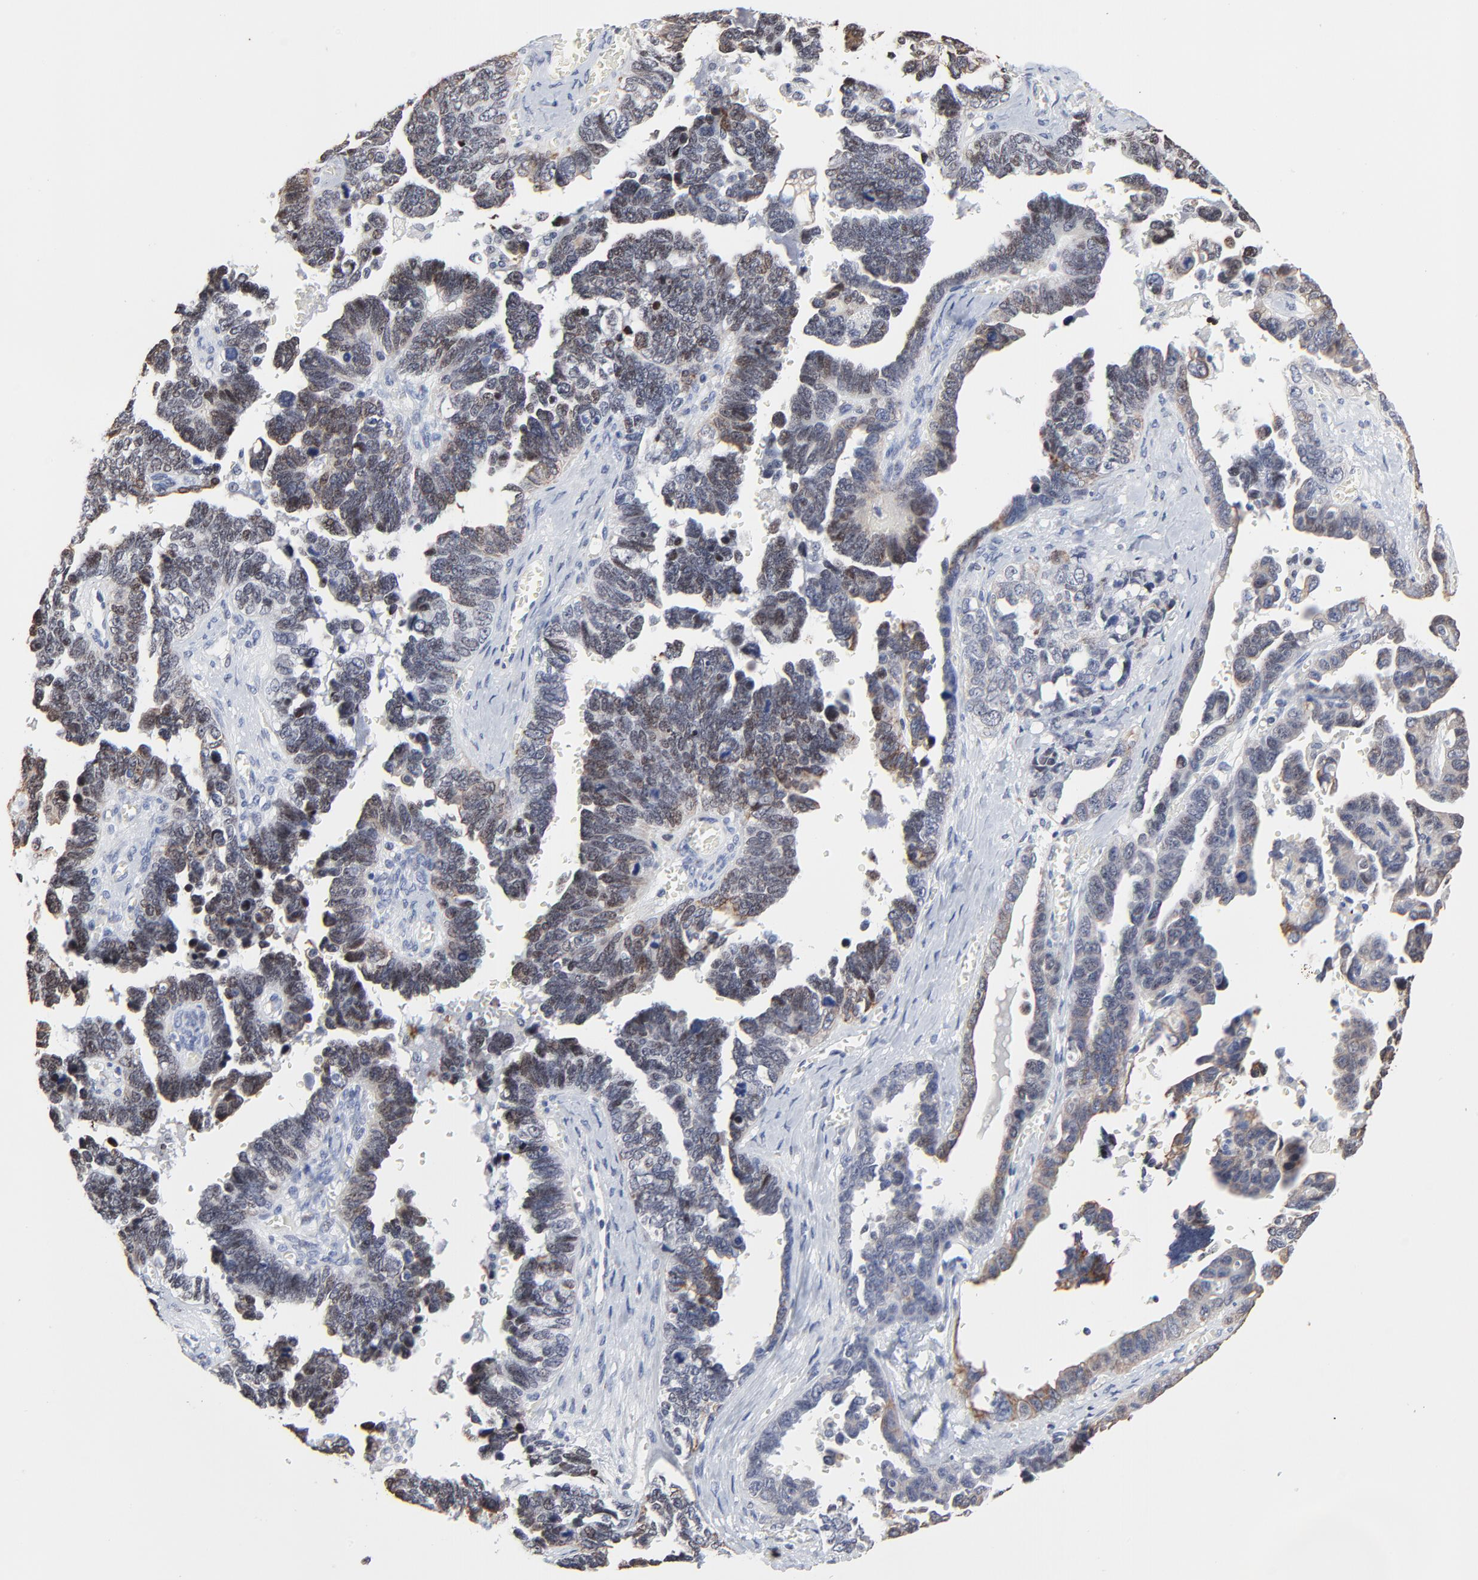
{"staining": {"intensity": "moderate", "quantity": "25%-75%", "location": "nuclear"}, "tissue": "ovarian cancer", "cell_type": "Tumor cells", "image_type": "cancer", "snomed": [{"axis": "morphology", "description": "Cystadenocarcinoma, serous, NOS"}, {"axis": "topography", "description": "Ovary"}], "caption": "The micrograph demonstrates a brown stain indicating the presence of a protein in the nuclear of tumor cells in ovarian cancer.", "gene": "LNX1", "patient": {"sex": "female", "age": 69}}